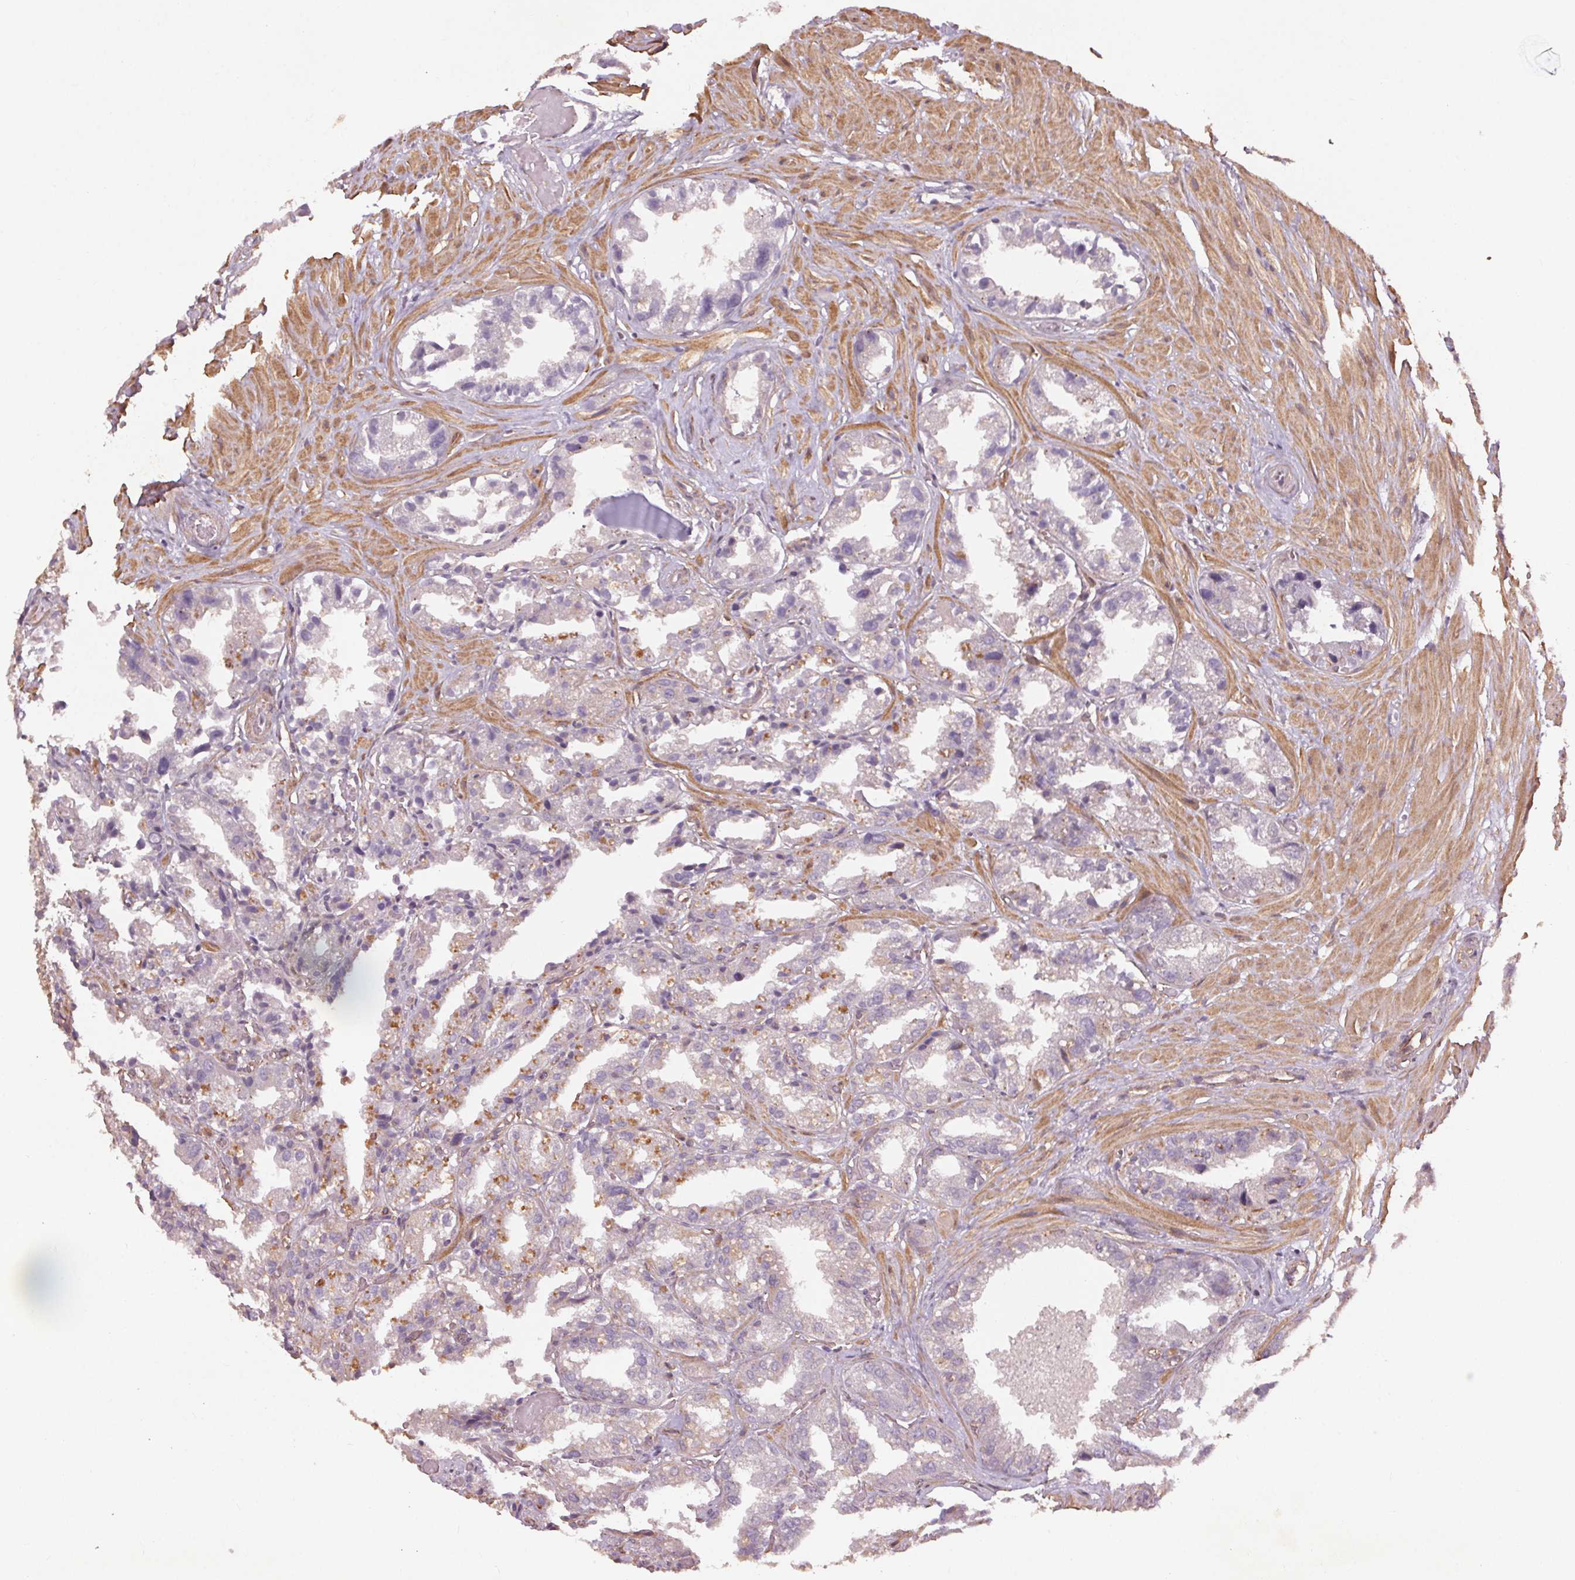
{"staining": {"intensity": "negative", "quantity": "none", "location": "none"}, "tissue": "seminal vesicle", "cell_type": "Glandular cells", "image_type": "normal", "snomed": [{"axis": "morphology", "description": "Normal tissue, NOS"}, {"axis": "topography", "description": "Seminal veicle"}], "caption": "Image shows no significant protein staining in glandular cells of unremarkable seminal vesicle.", "gene": "CCSER1", "patient": {"sex": "male", "age": 57}}